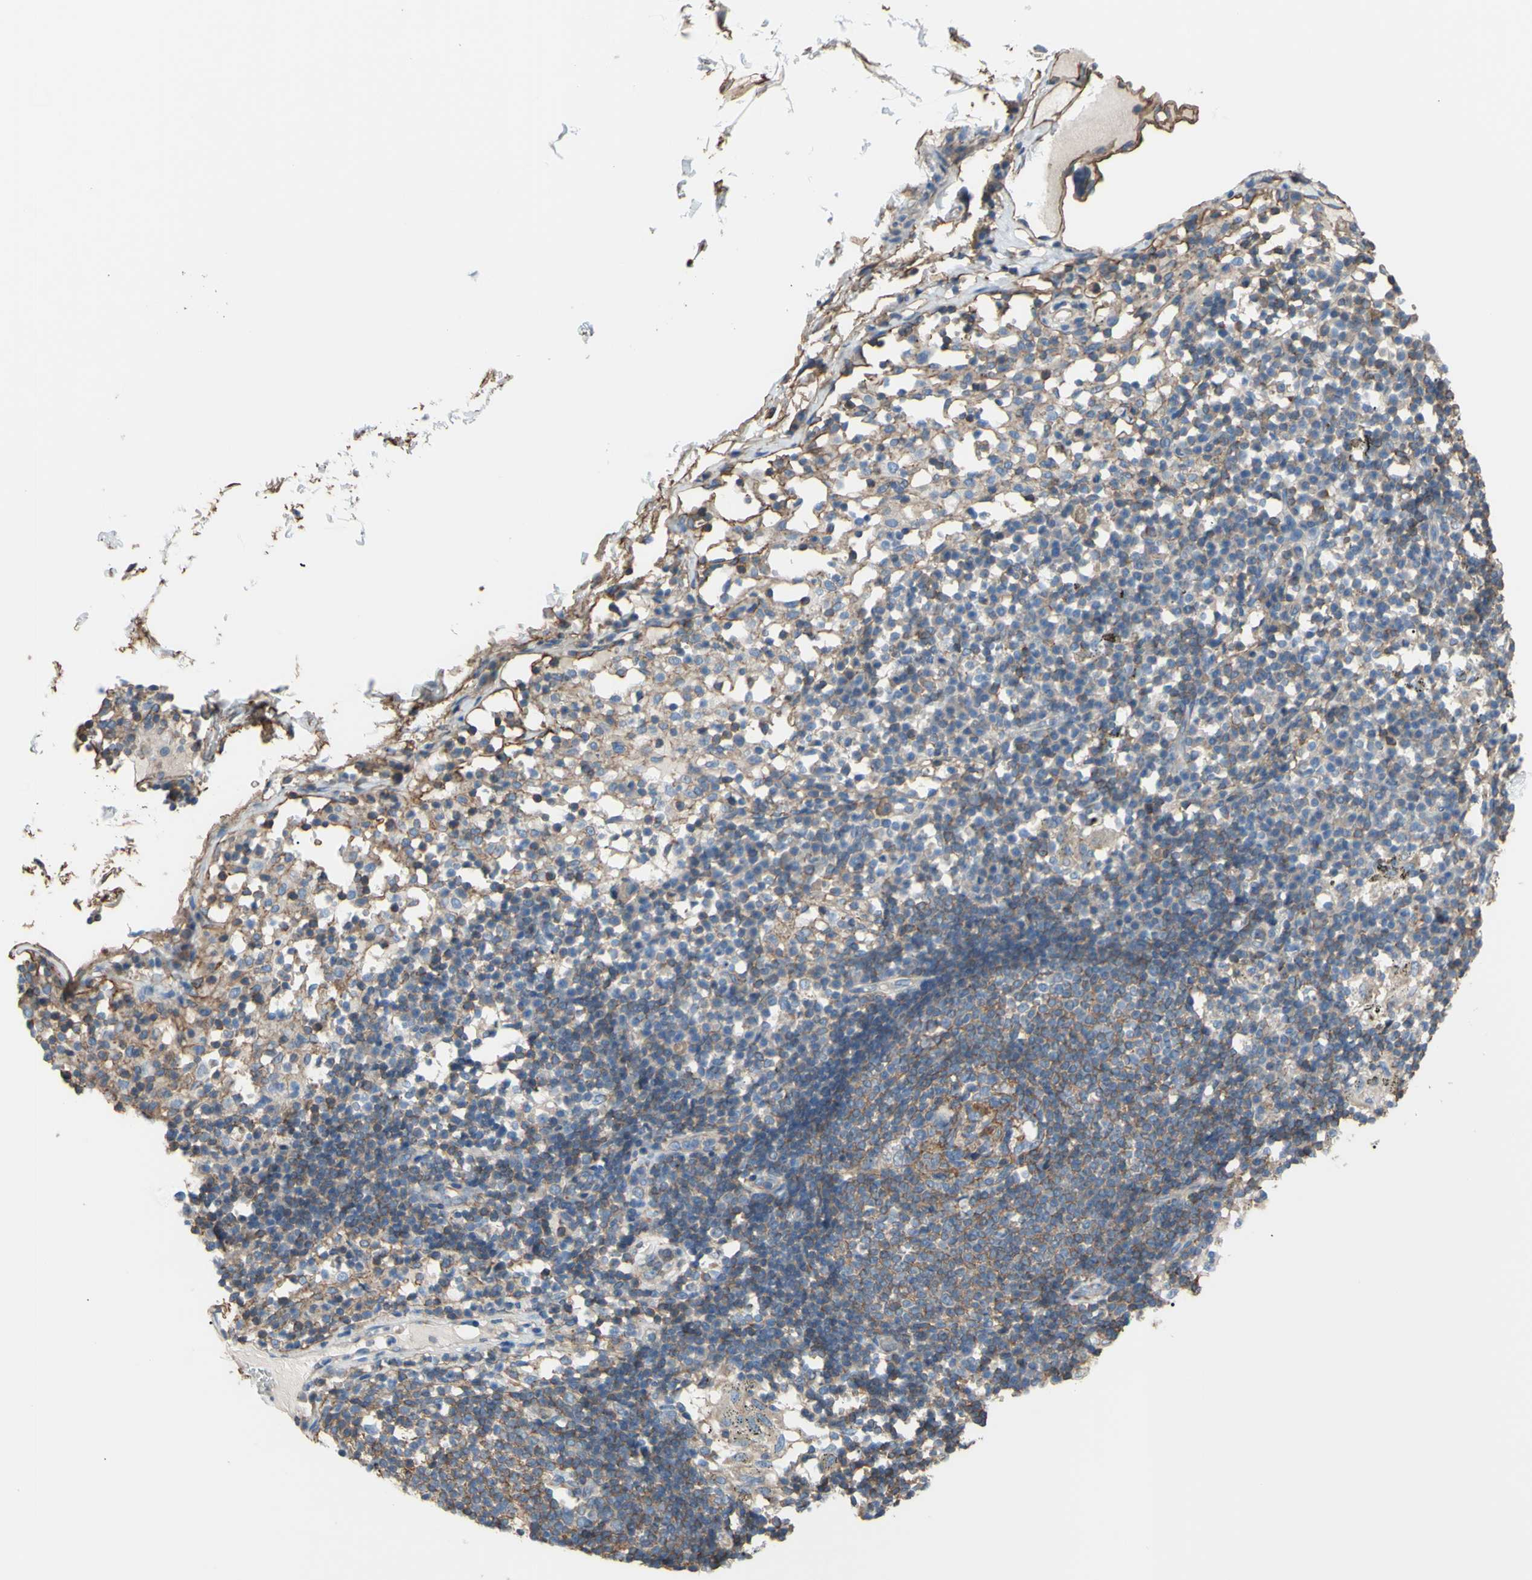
{"staining": {"intensity": "negative", "quantity": "none", "location": "none"}, "tissue": "adipose tissue", "cell_type": "Adipocytes", "image_type": "normal", "snomed": [{"axis": "morphology", "description": "Normal tissue, NOS"}, {"axis": "topography", "description": "Cartilage tissue"}, {"axis": "topography", "description": "Bronchus"}], "caption": "A histopathology image of adipose tissue stained for a protein reveals no brown staining in adipocytes. (DAB immunohistochemistry (IHC), high magnification).", "gene": "ADD1", "patient": {"sex": "female", "age": 73}}